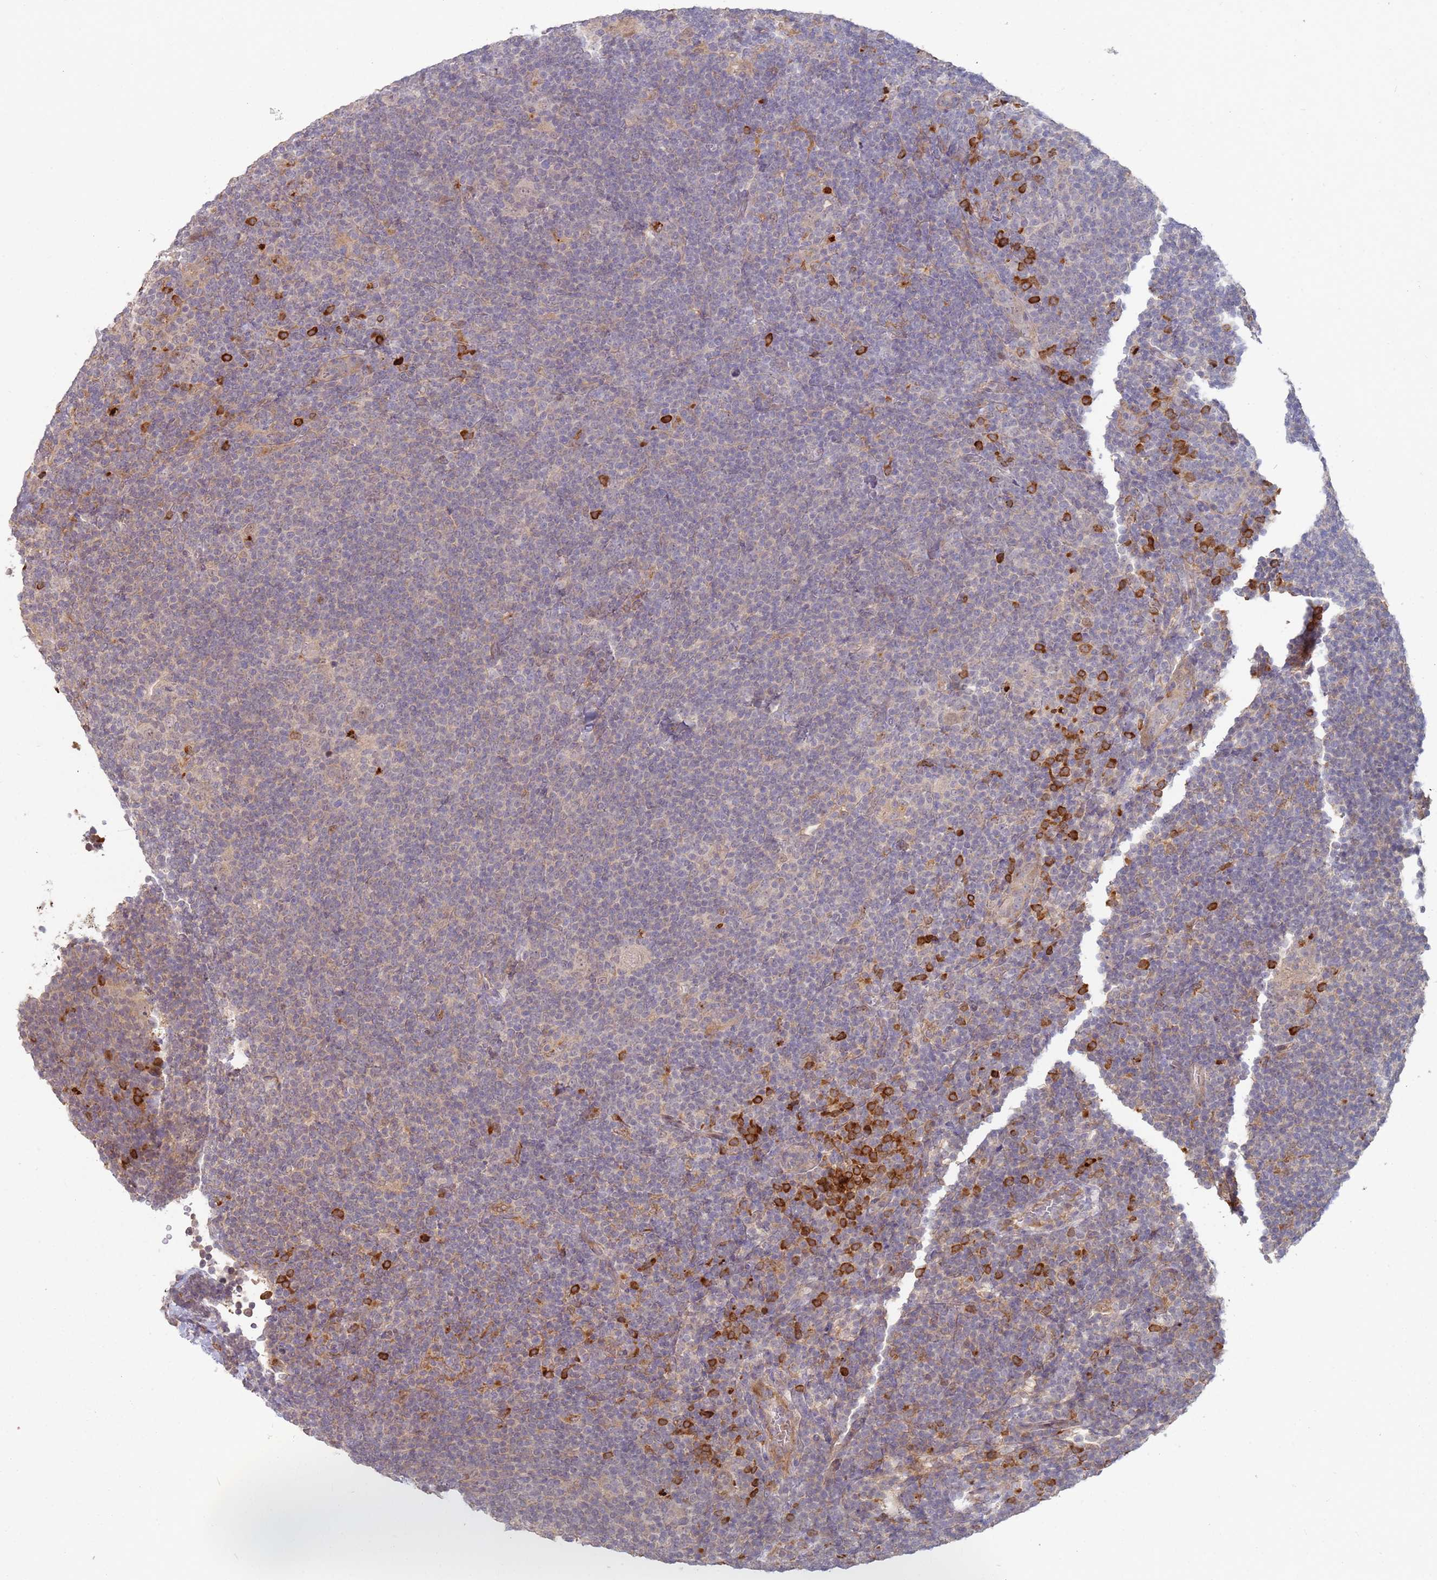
{"staining": {"intensity": "negative", "quantity": "none", "location": "none"}, "tissue": "lymphoma", "cell_type": "Tumor cells", "image_type": "cancer", "snomed": [{"axis": "morphology", "description": "Hodgkin's disease, NOS"}, {"axis": "topography", "description": "Lymph node"}], "caption": "Tumor cells are negative for brown protein staining in Hodgkin's disease.", "gene": "MPEG1", "patient": {"sex": "female", "age": 57}}